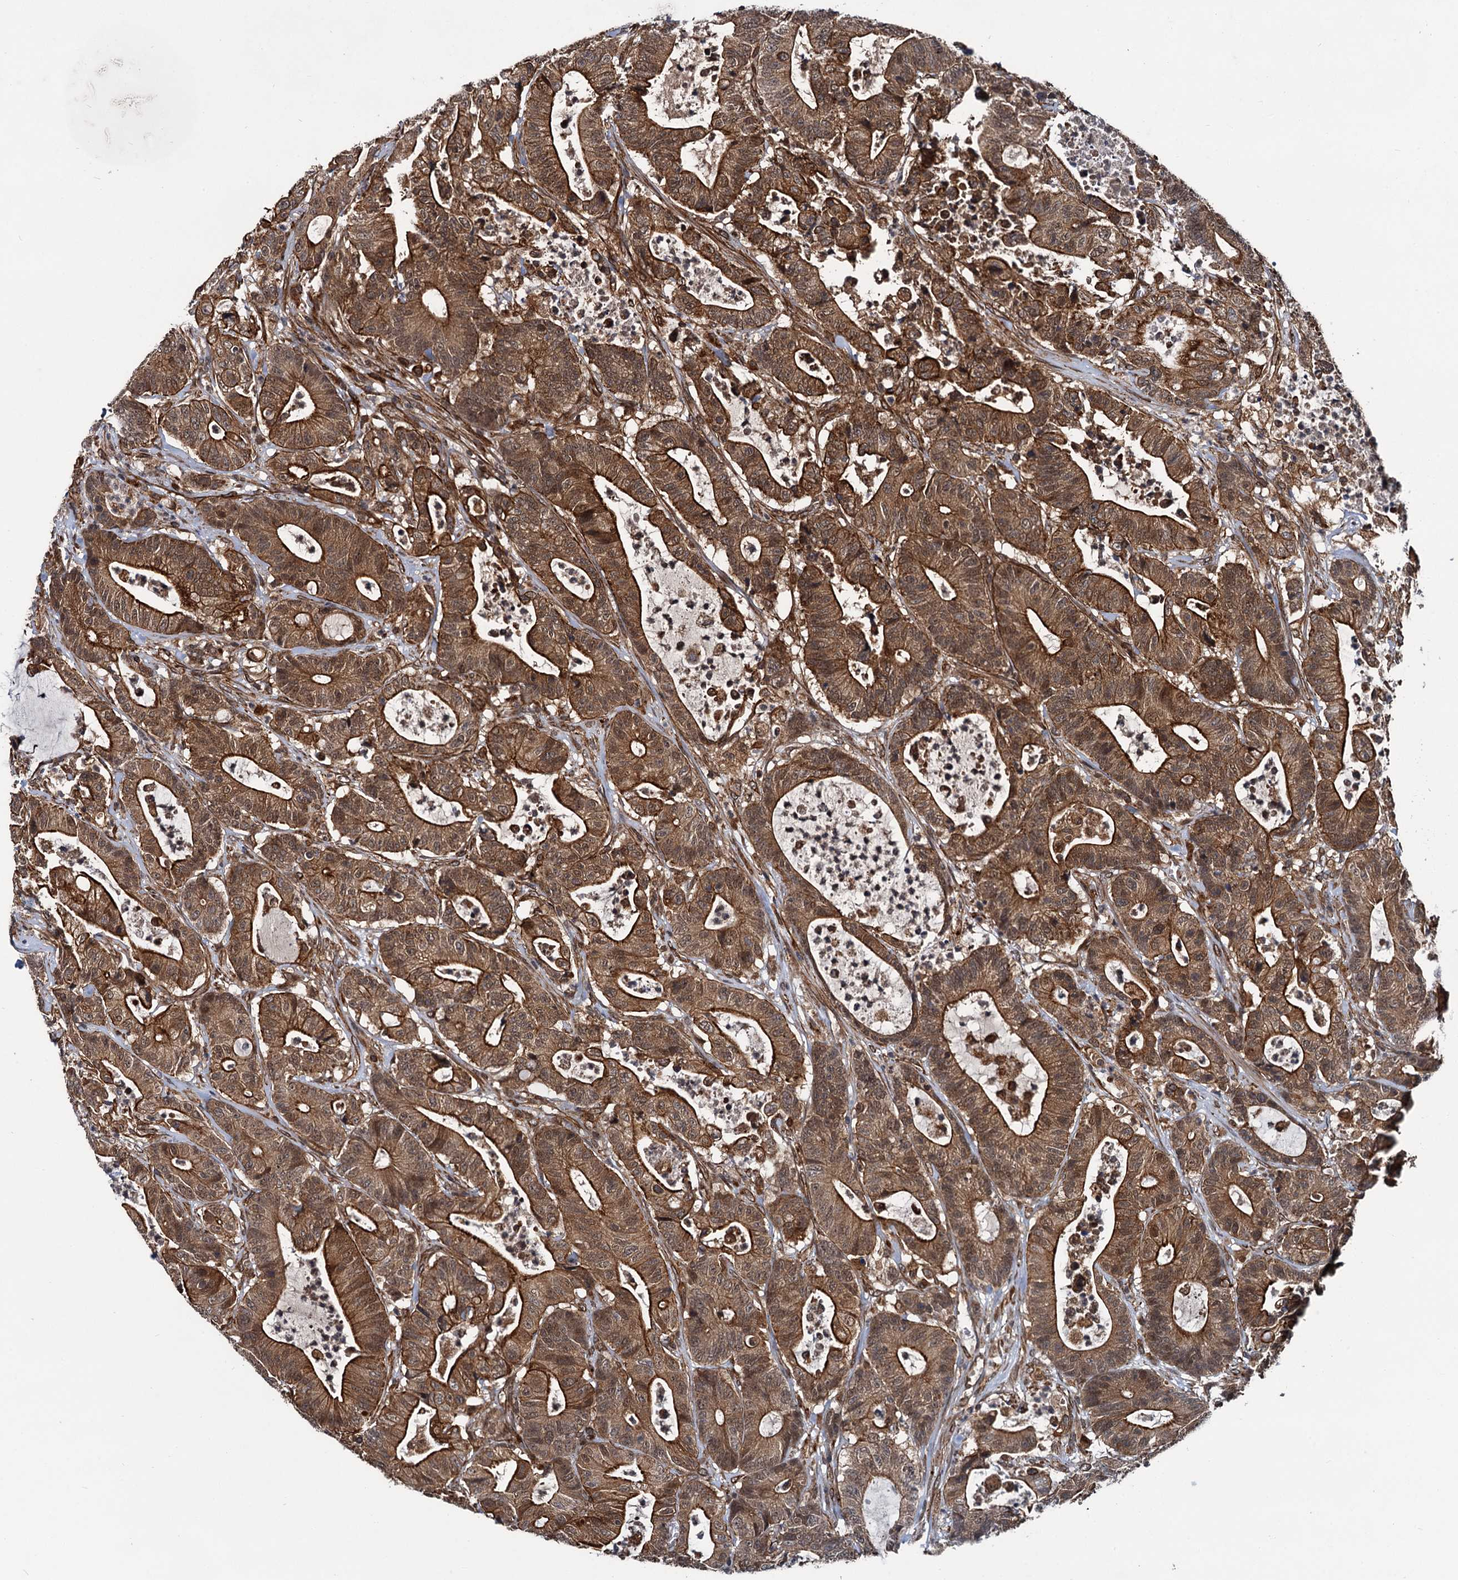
{"staining": {"intensity": "strong", "quantity": ">75%", "location": "cytoplasmic/membranous"}, "tissue": "colorectal cancer", "cell_type": "Tumor cells", "image_type": "cancer", "snomed": [{"axis": "morphology", "description": "Adenocarcinoma, NOS"}, {"axis": "topography", "description": "Colon"}], "caption": "Colorectal cancer tissue demonstrates strong cytoplasmic/membranous positivity in about >75% of tumor cells", "gene": "ZFYVE19", "patient": {"sex": "female", "age": 84}}